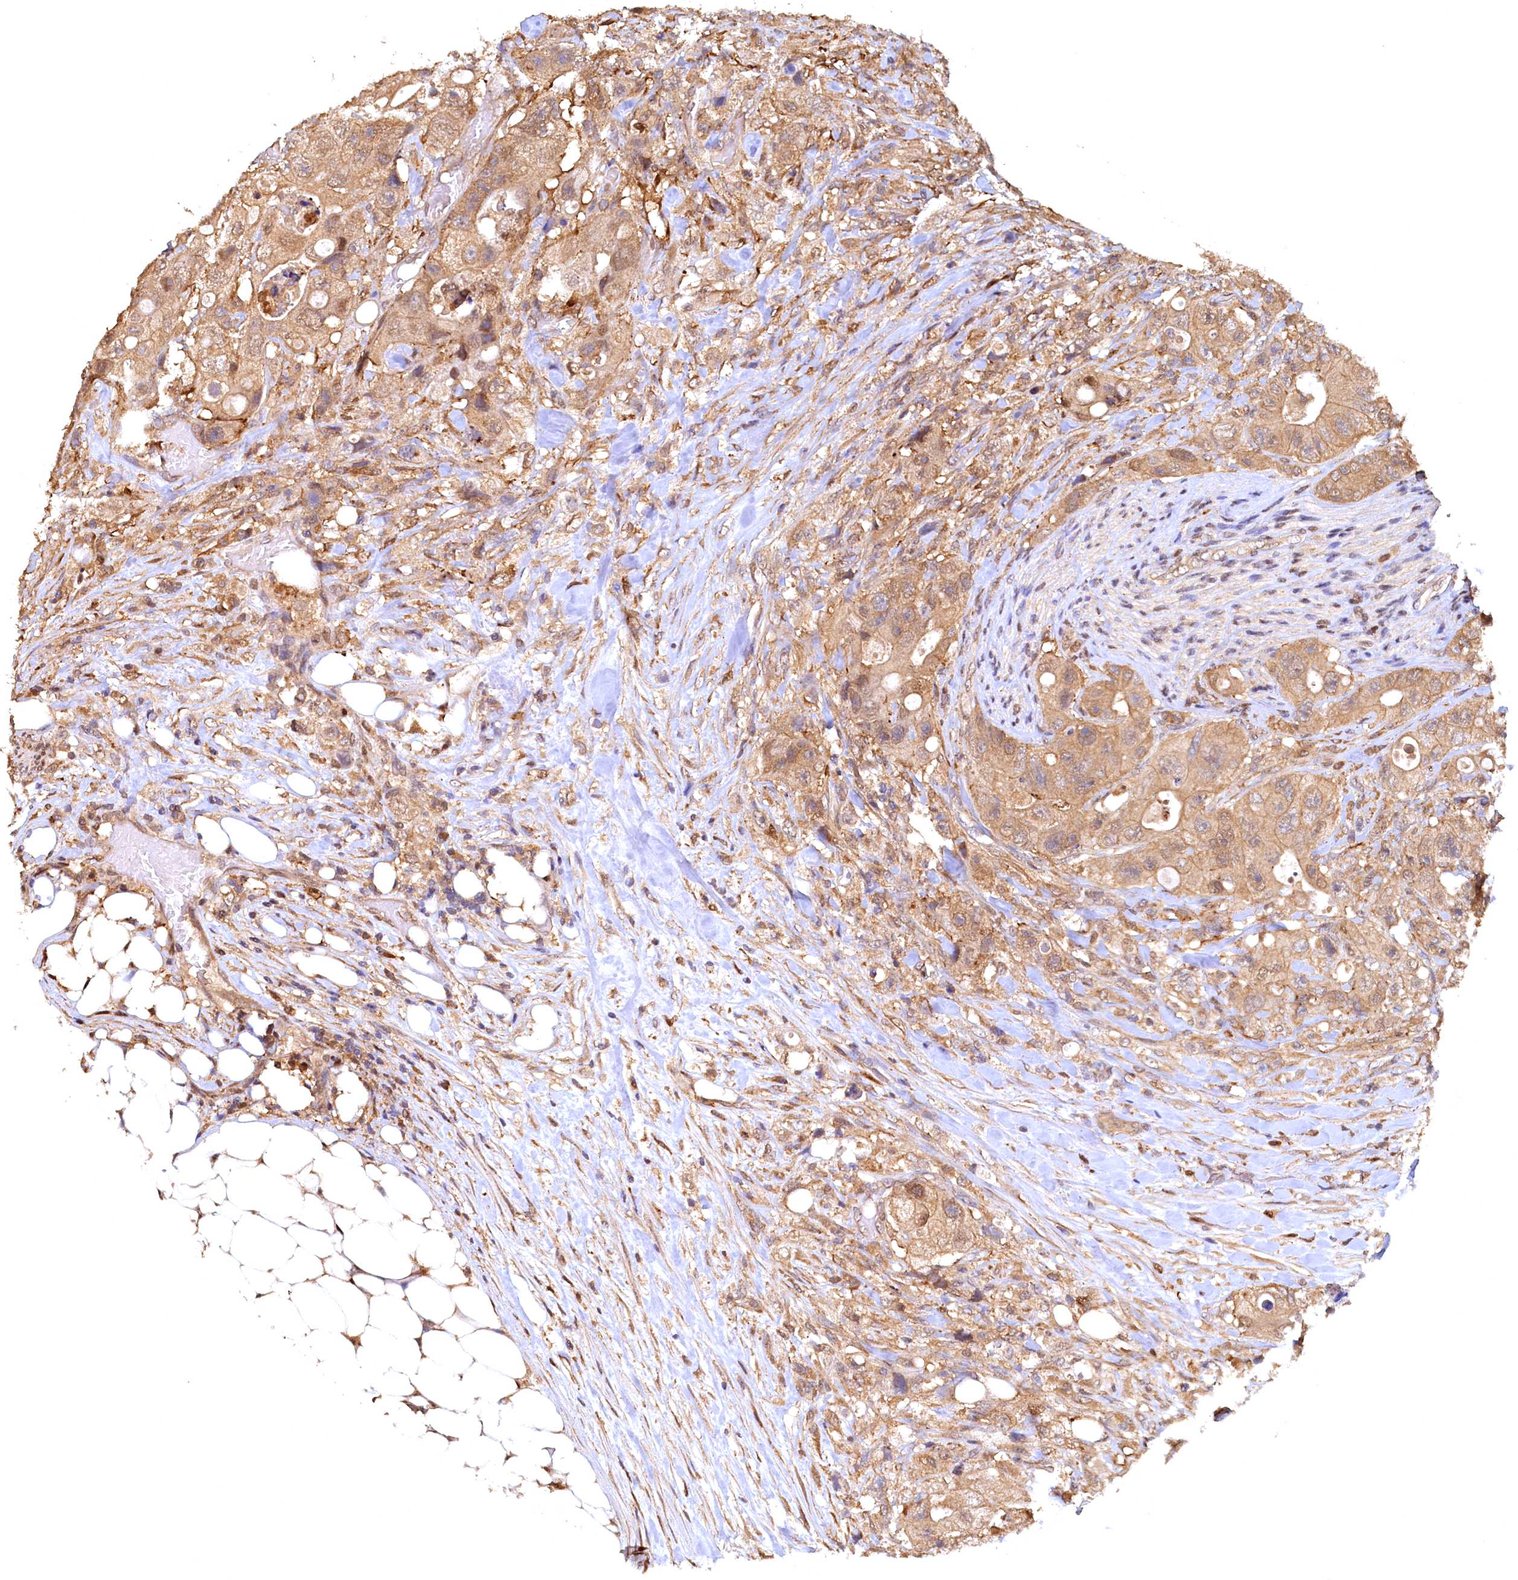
{"staining": {"intensity": "moderate", "quantity": ">75%", "location": "cytoplasmic/membranous"}, "tissue": "colorectal cancer", "cell_type": "Tumor cells", "image_type": "cancer", "snomed": [{"axis": "morphology", "description": "Adenocarcinoma, NOS"}, {"axis": "topography", "description": "Colon"}], "caption": "The photomicrograph exhibits immunohistochemical staining of colorectal adenocarcinoma. There is moderate cytoplasmic/membranous positivity is seen in about >75% of tumor cells.", "gene": "UBL7", "patient": {"sex": "female", "age": 46}}